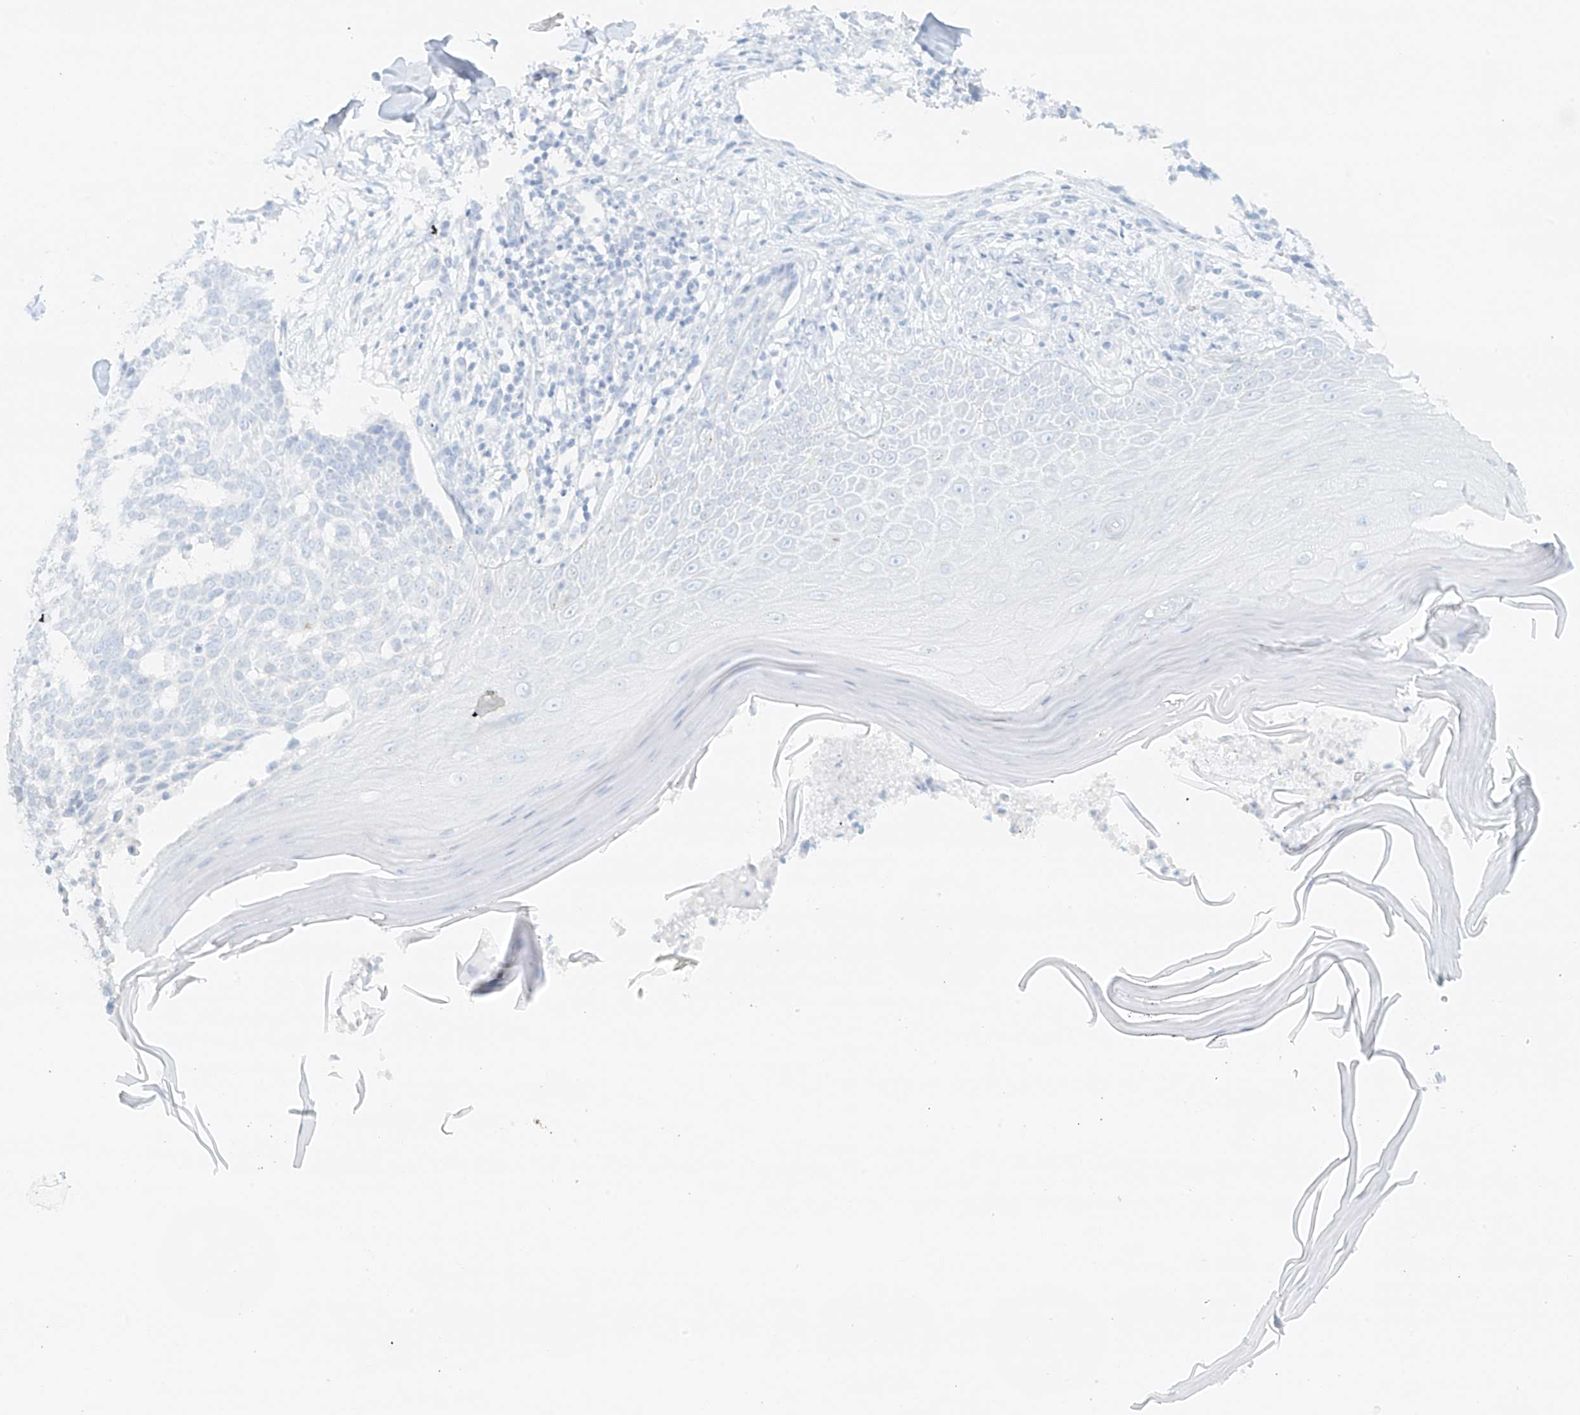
{"staining": {"intensity": "negative", "quantity": "none", "location": "none"}, "tissue": "skin cancer", "cell_type": "Tumor cells", "image_type": "cancer", "snomed": [{"axis": "morphology", "description": "Normal tissue, NOS"}, {"axis": "morphology", "description": "Basal cell carcinoma"}, {"axis": "topography", "description": "Skin"}], "caption": "Tumor cells show no significant protein positivity in basal cell carcinoma (skin).", "gene": "ANKZF1", "patient": {"sex": "male", "age": 50}}